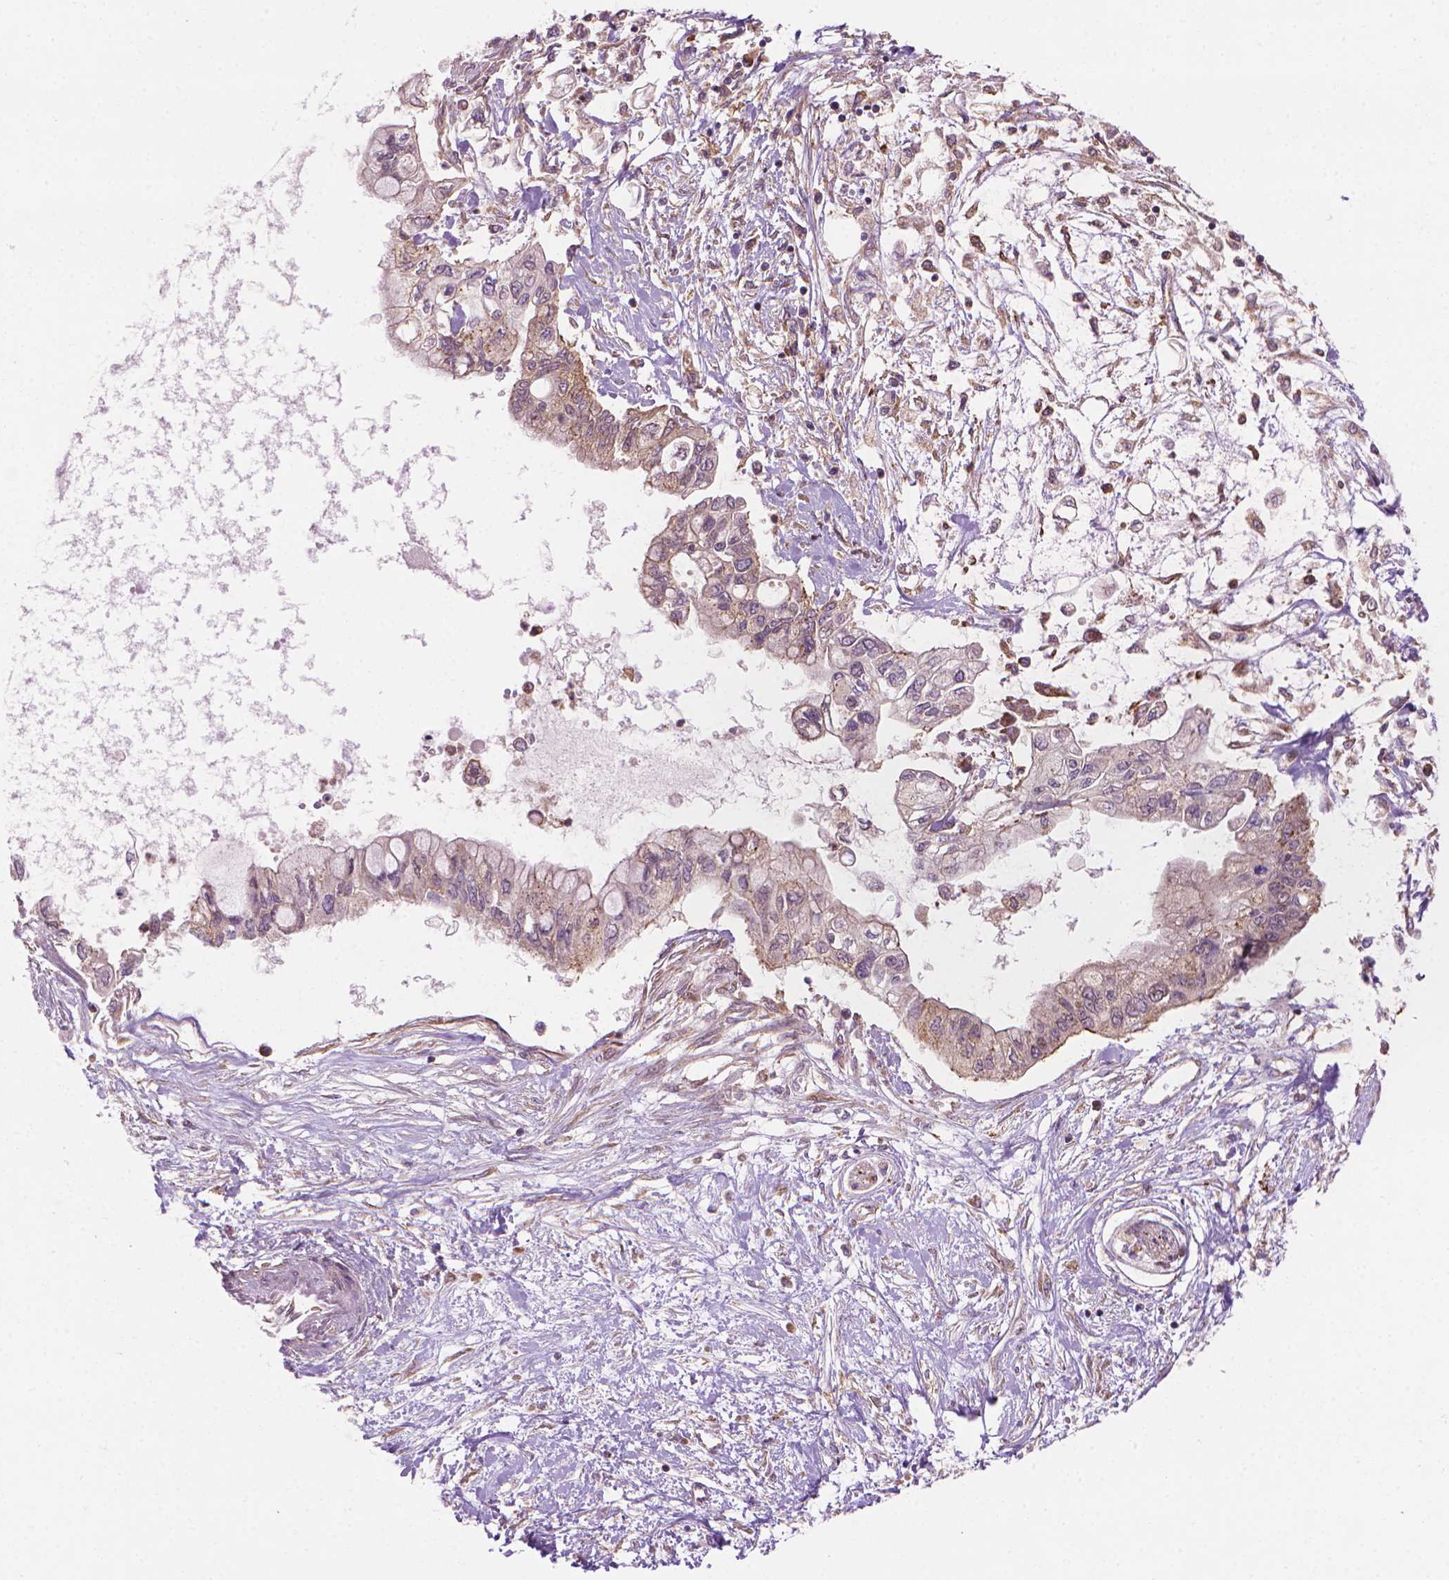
{"staining": {"intensity": "negative", "quantity": "none", "location": "none"}, "tissue": "pancreatic cancer", "cell_type": "Tumor cells", "image_type": "cancer", "snomed": [{"axis": "morphology", "description": "Adenocarcinoma, NOS"}, {"axis": "topography", "description": "Pancreas"}], "caption": "Immunohistochemical staining of pancreatic cancer (adenocarcinoma) demonstrates no significant expression in tumor cells.", "gene": "VARS2", "patient": {"sex": "female", "age": 77}}